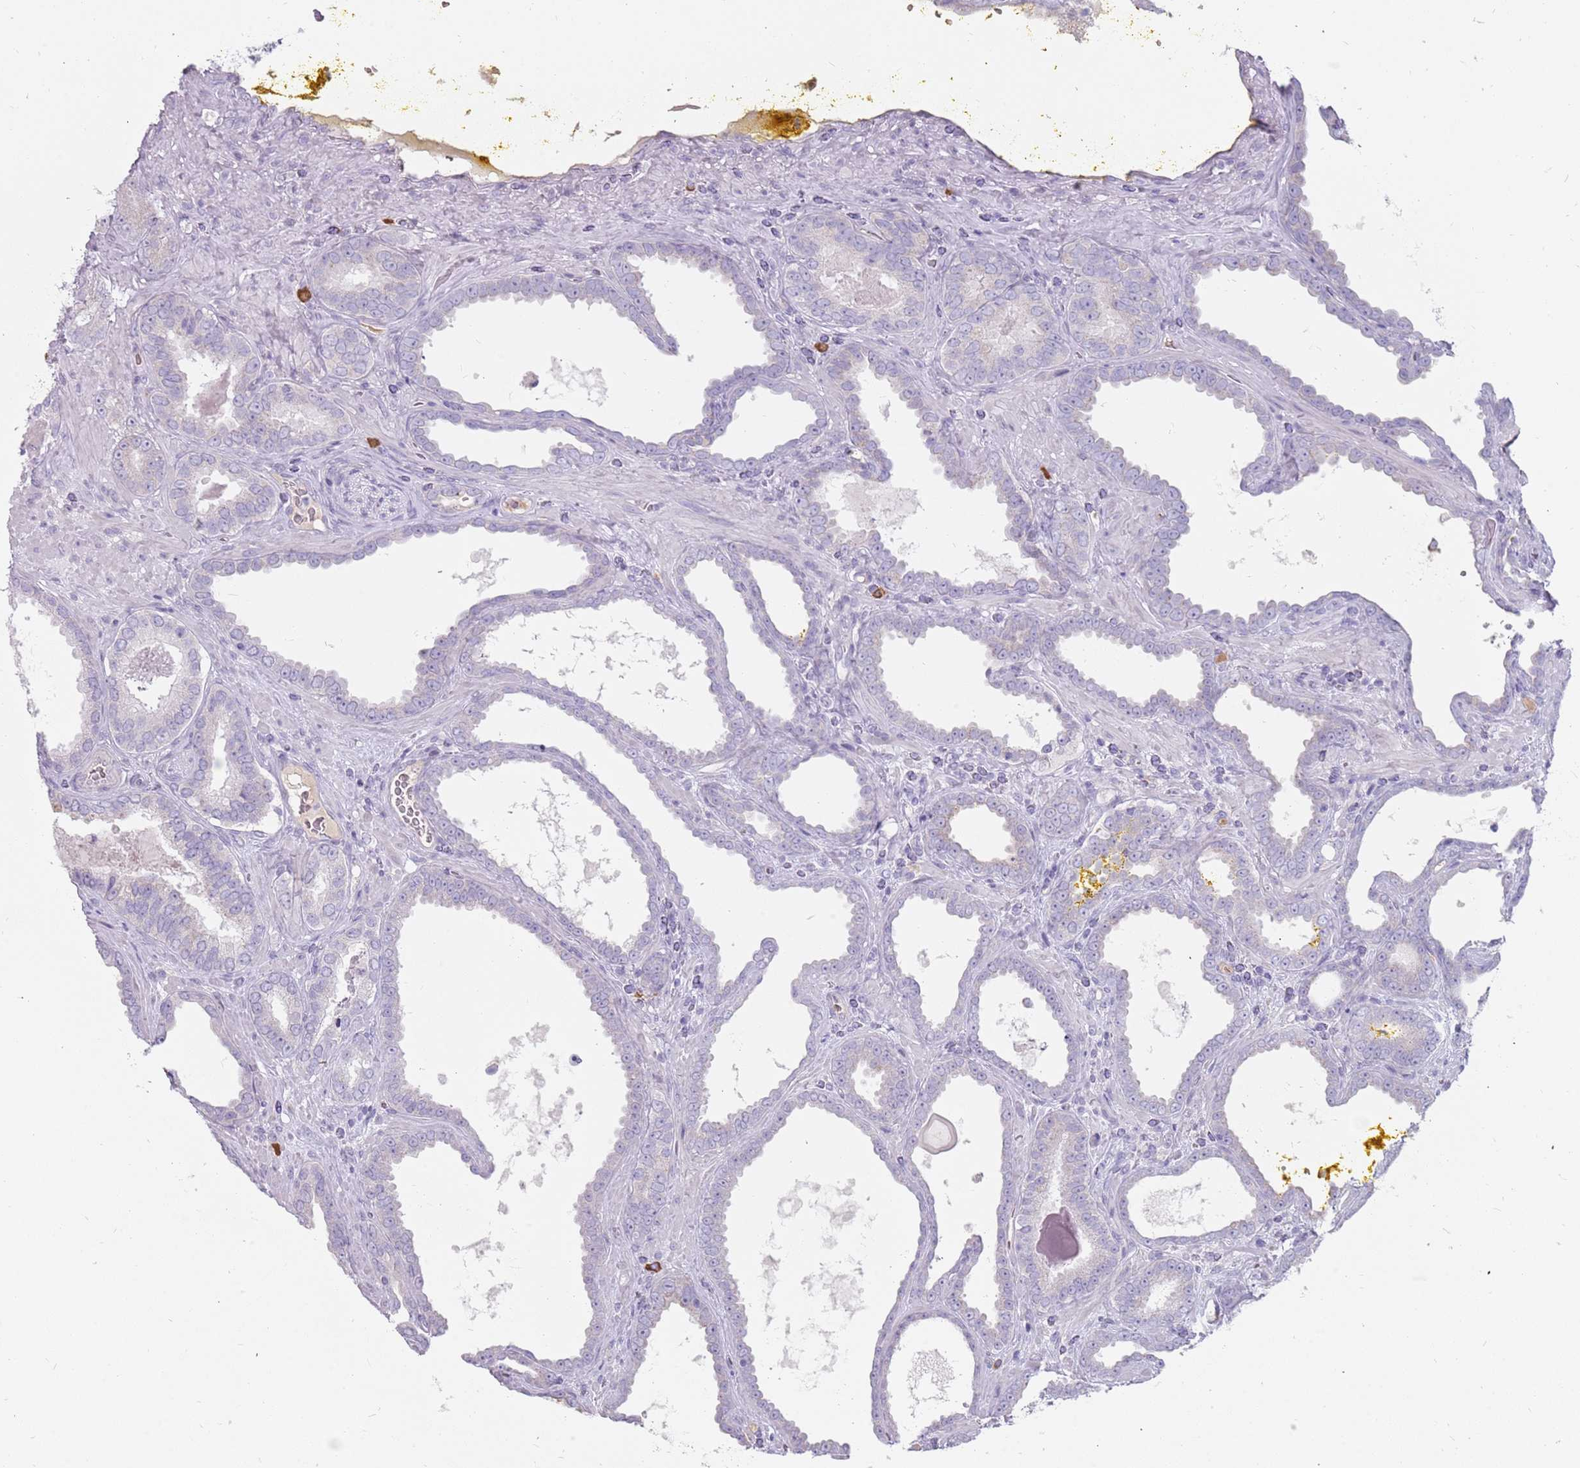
{"staining": {"intensity": "negative", "quantity": "none", "location": "none"}, "tissue": "prostate cancer", "cell_type": "Tumor cells", "image_type": "cancer", "snomed": [{"axis": "morphology", "description": "Adenocarcinoma, High grade"}, {"axis": "topography", "description": "Prostate"}], "caption": "IHC of prostate cancer displays no positivity in tumor cells.", "gene": "DDX4", "patient": {"sex": "male", "age": 72}}